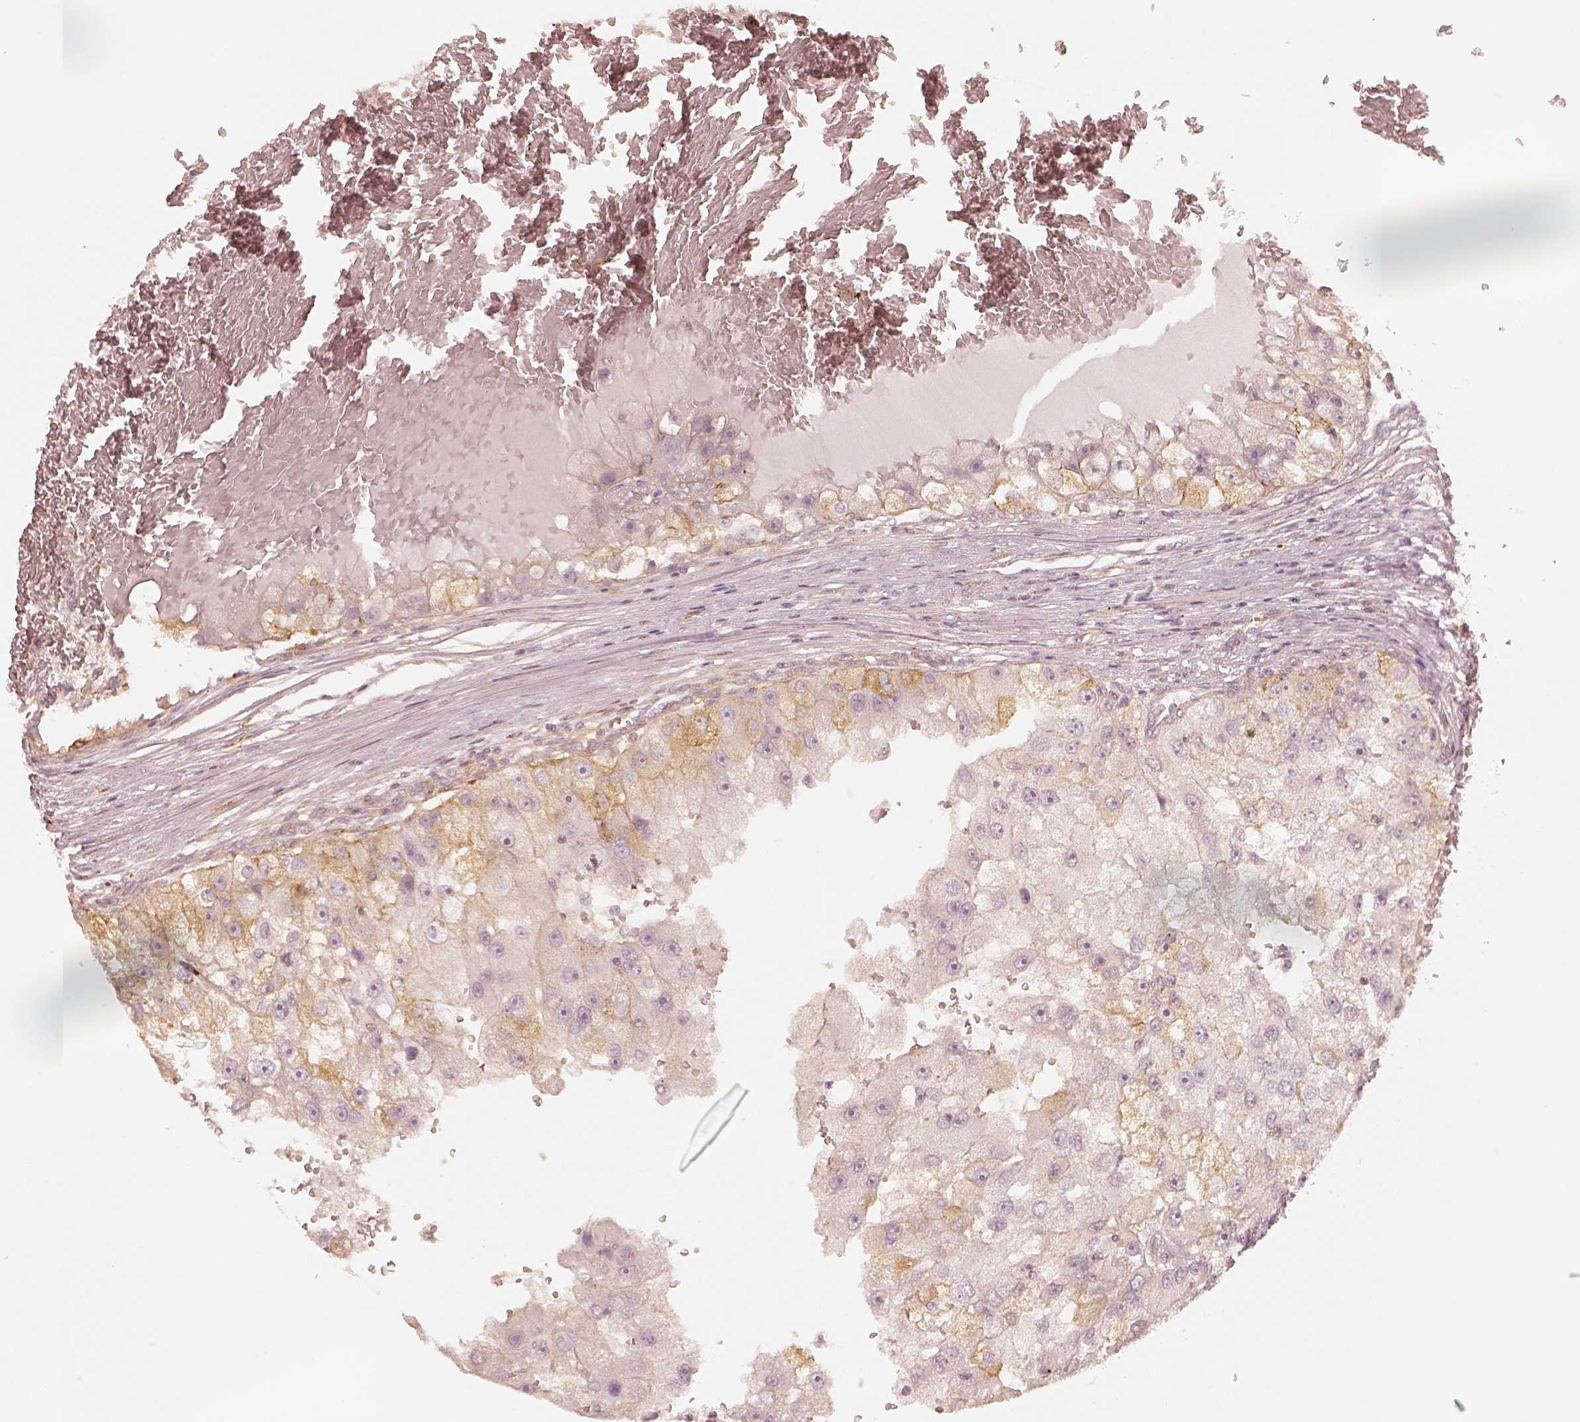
{"staining": {"intensity": "moderate", "quantity": "25%-75%", "location": "cytoplasmic/membranous"}, "tissue": "renal cancer", "cell_type": "Tumor cells", "image_type": "cancer", "snomed": [{"axis": "morphology", "description": "Adenocarcinoma, NOS"}, {"axis": "topography", "description": "Kidney"}], "caption": "Renal adenocarcinoma was stained to show a protein in brown. There is medium levels of moderate cytoplasmic/membranous positivity in approximately 25%-75% of tumor cells. The protein of interest is shown in brown color, while the nuclei are stained blue.", "gene": "GORASP2", "patient": {"sex": "male", "age": 63}}